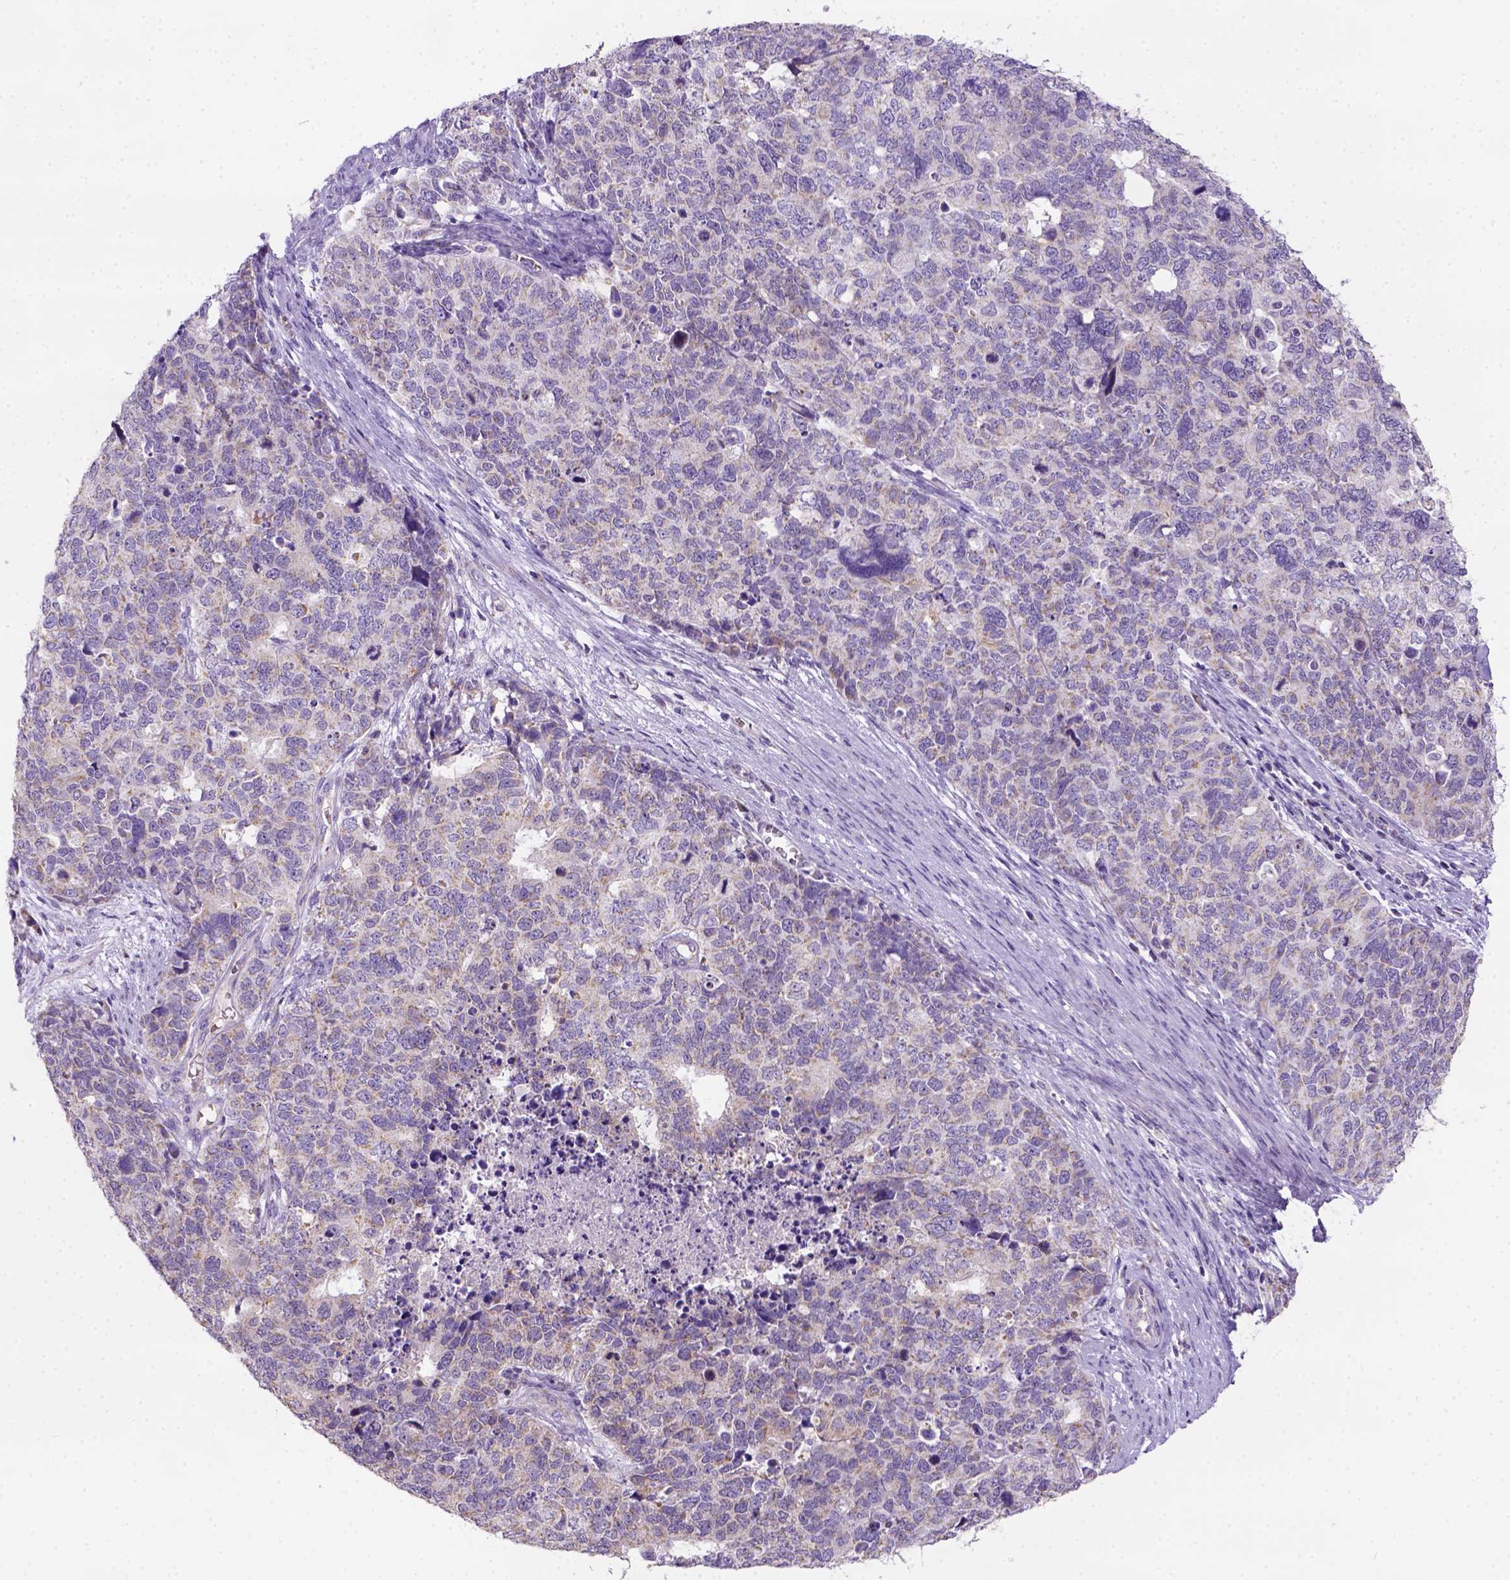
{"staining": {"intensity": "weak", "quantity": "25%-75%", "location": "cytoplasmic/membranous"}, "tissue": "cervical cancer", "cell_type": "Tumor cells", "image_type": "cancer", "snomed": [{"axis": "morphology", "description": "Squamous cell carcinoma, NOS"}, {"axis": "topography", "description": "Cervix"}], "caption": "Brown immunohistochemical staining in human cervical squamous cell carcinoma shows weak cytoplasmic/membranous positivity in approximately 25%-75% of tumor cells.", "gene": "L2HGDH", "patient": {"sex": "female", "age": 63}}